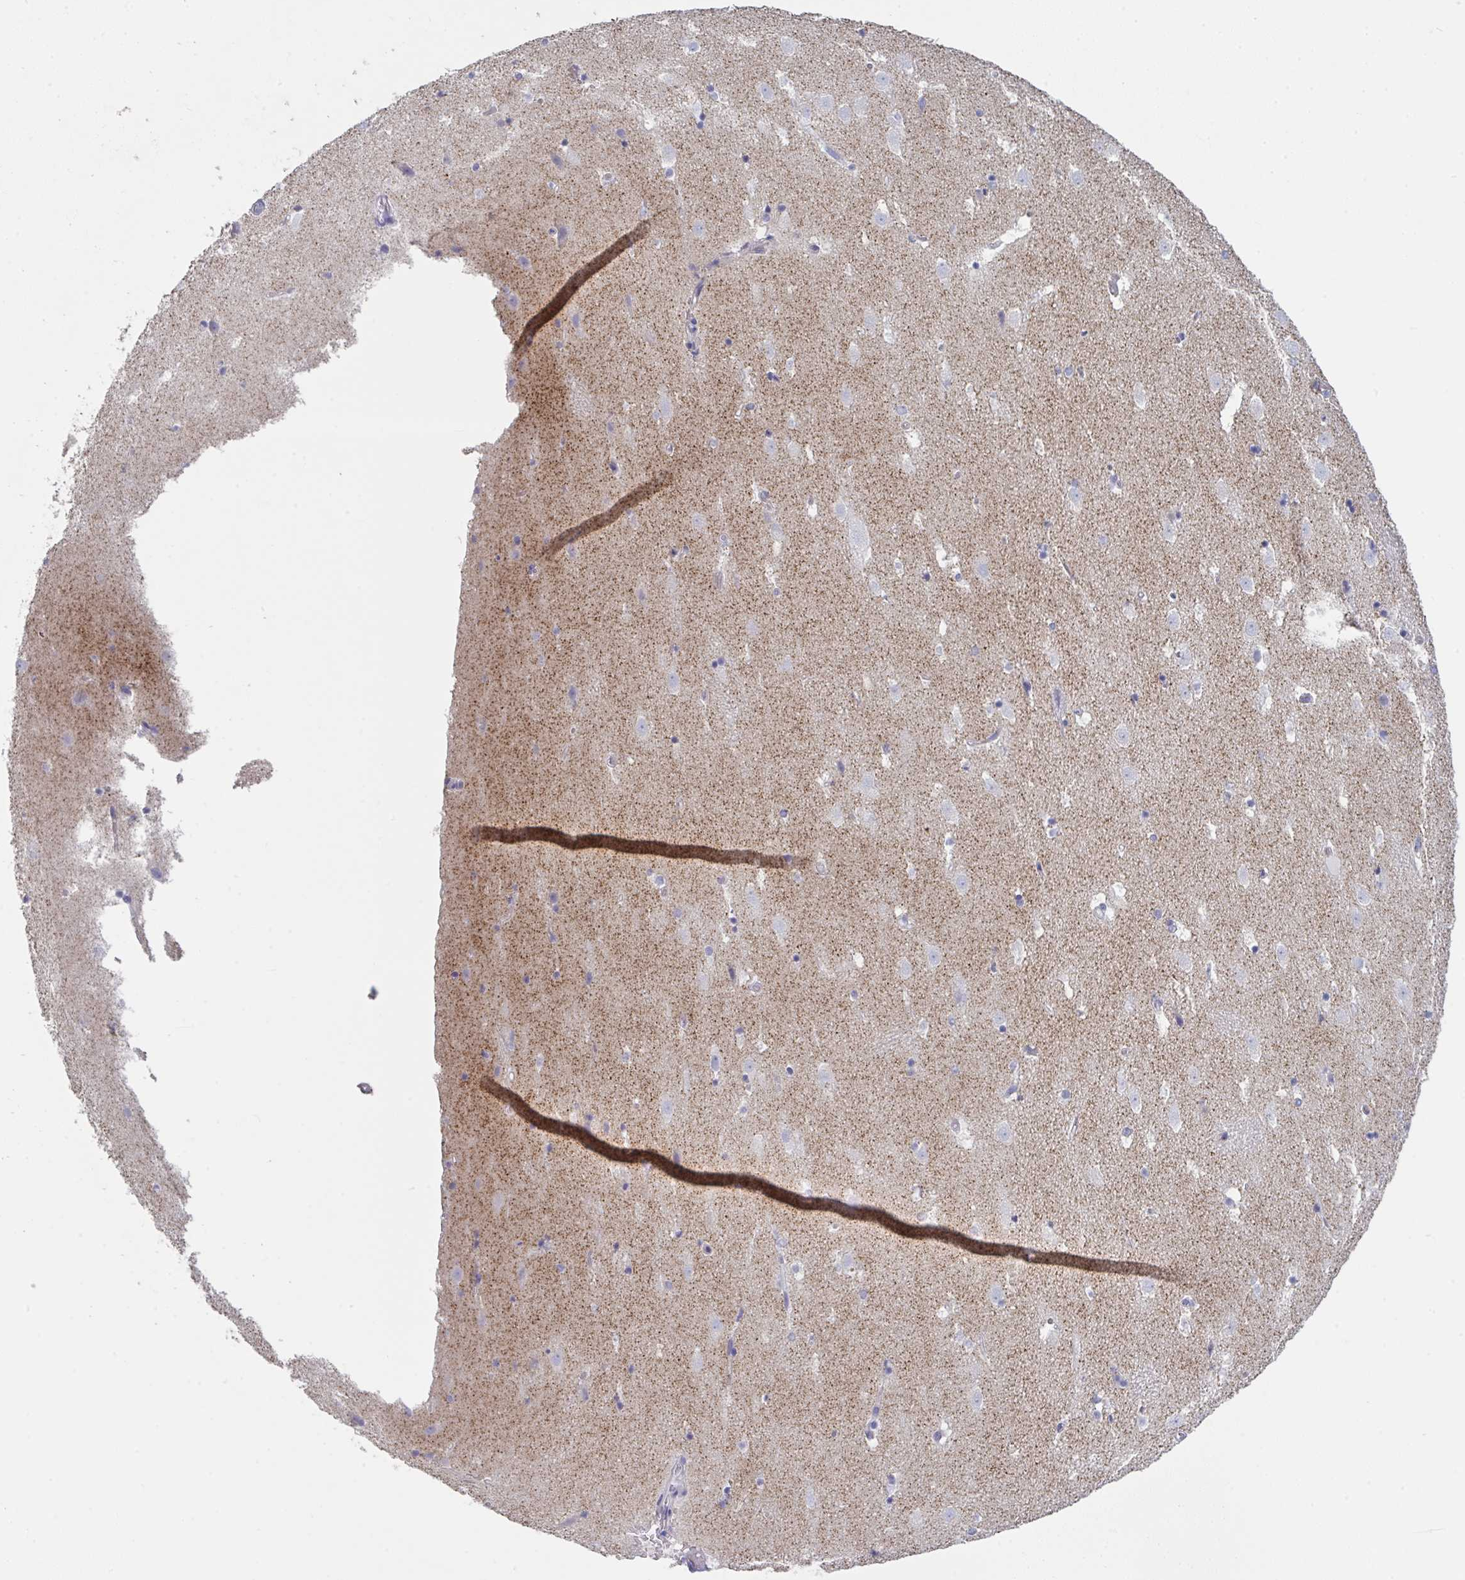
{"staining": {"intensity": "negative", "quantity": "none", "location": "none"}, "tissue": "caudate", "cell_type": "Glial cells", "image_type": "normal", "snomed": [{"axis": "morphology", "description": "Normal tissue, NOS"}, {"axis": "topography", "description": "Lateral ventricle wall"}], "caption": "The photomicrograph shows no staining of glial cells in normal caudate.", "gene": "HGFAC", "patient": {"sex": "male", "age": 37}}